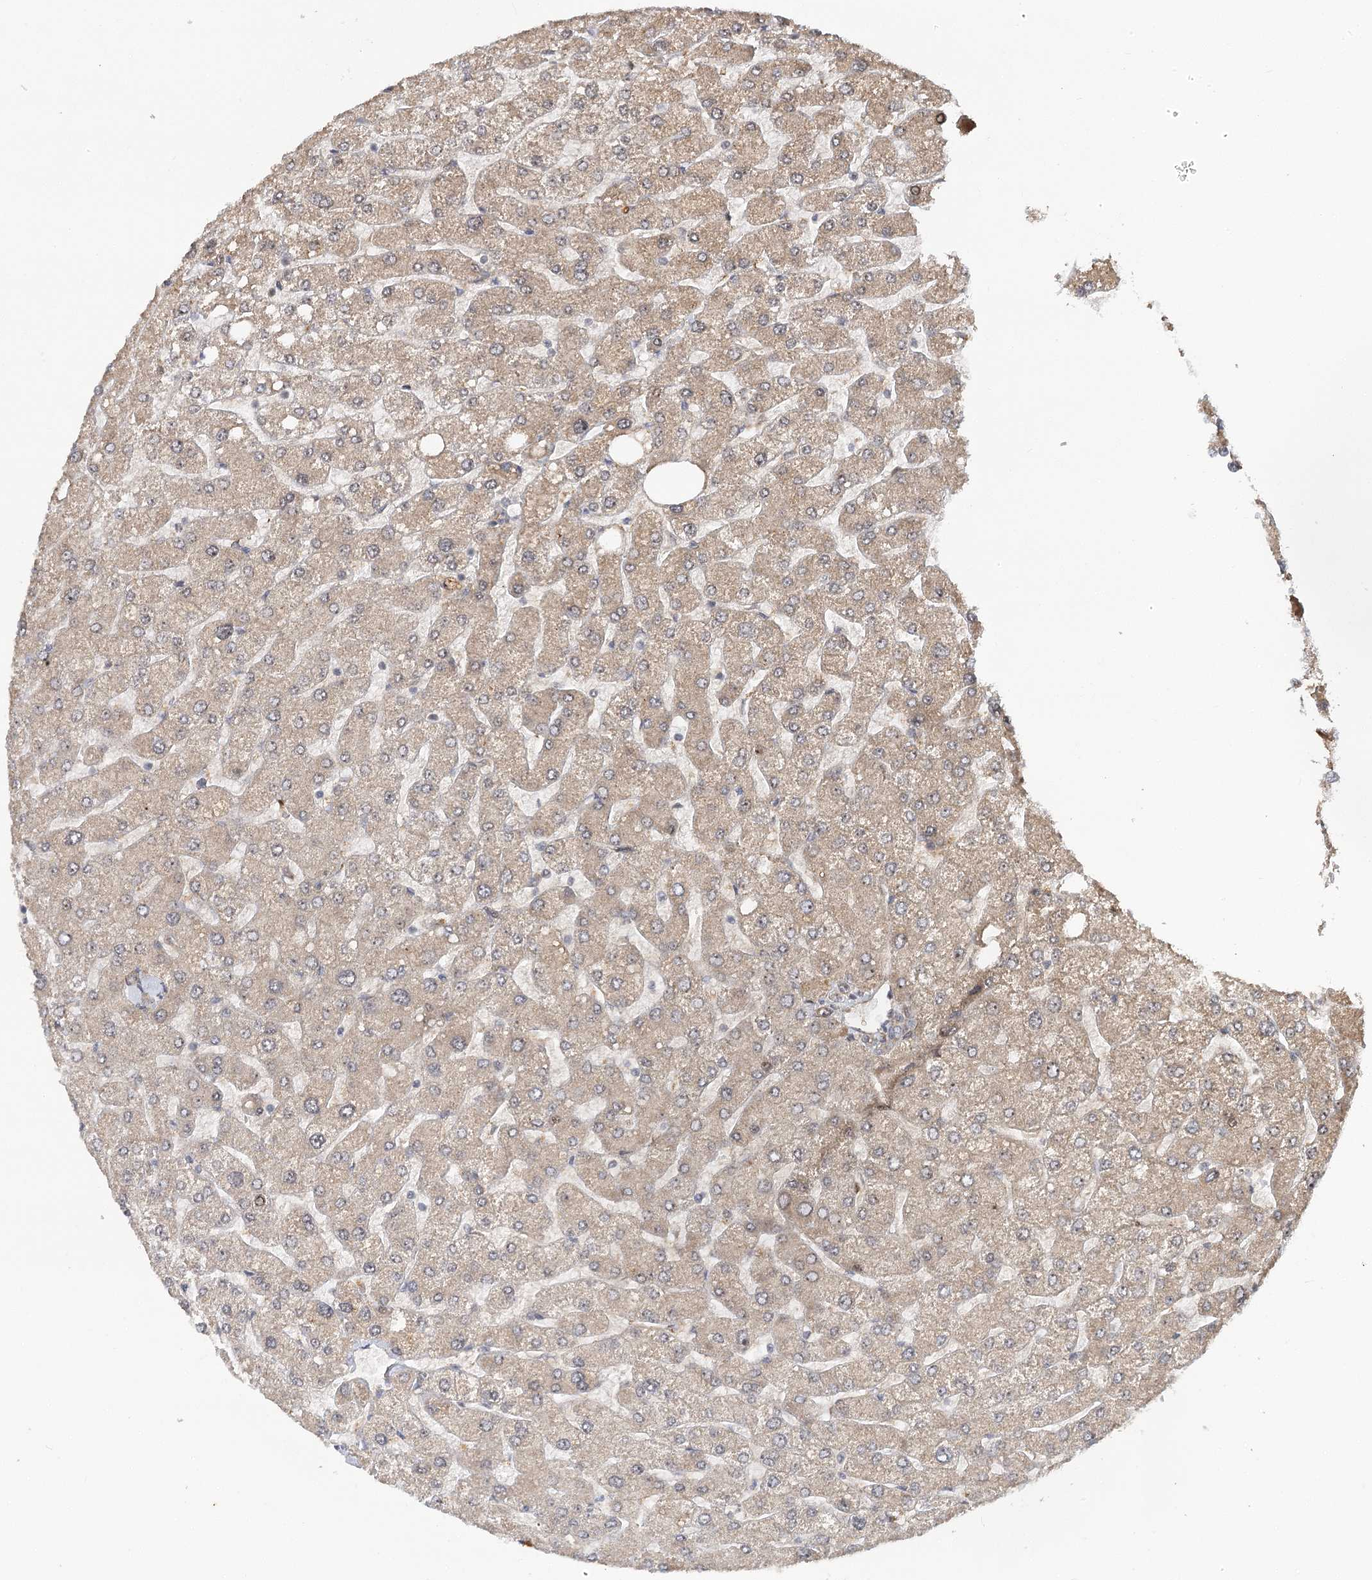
{"staining": {"intensity": "weak", "quantity": ">75%", "location": "cytoplasmic/membranous"}, "tissue": "liver", "cell_type": "Cholangiocytes", "image_type": "normal", "snomed": [{"axis": "morphology", "description": "Normal tissue, NOS"}, {"axis": "topography", "description": "Liver"}], "caption": "Immunohistochemical staining of benign human liver shows weak cytoplasmic/membranous protein expression in about >75% of cholangiocytes. The staining is performed using DAB (3,3'-diaminobenzidine) brown chromogen to label protein expression. The nuclei are counter-stained blue using hematoxylin.", "gene": "PIK3C2A", "patient": {"sex": "male", "age": 55}}